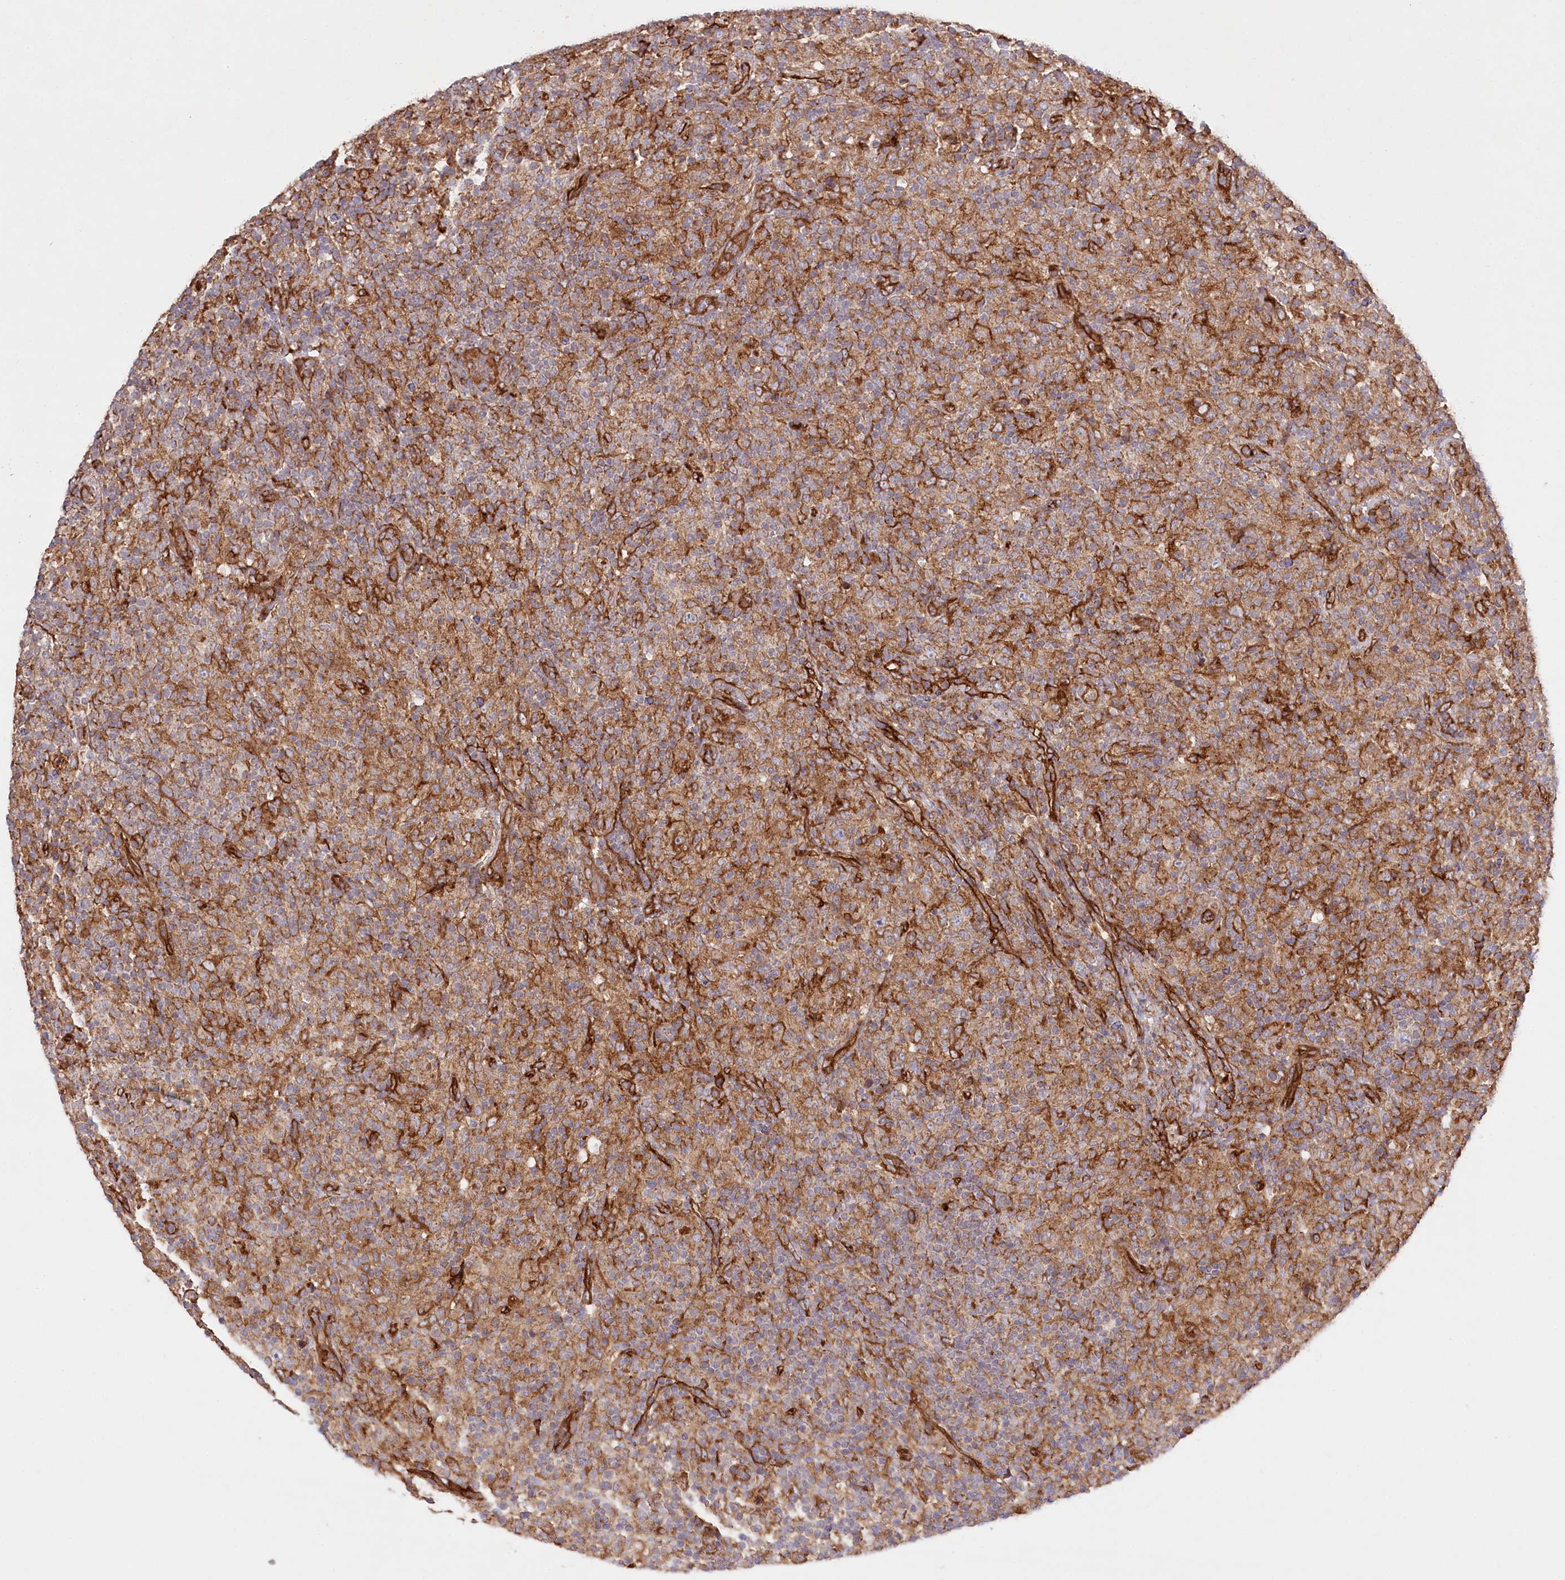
{"staining": {"intensity": "moderate", "quantity": "25%-75%", "location": "cytoplasmic/membranous"}, "tissue": "lymphoma", "cell_type": "Tumor cells", "image_type": "cancer", "snomed": [{"axis": "morphology", "description": "Hodgkin's disease, NOS"}, {"axis": "topography", "description": "Lymph node"}], "caption": "Immunohistochemical staining of lymphoma exhibits medium levels of moderate cytoplasmic/membranous protein expression in about 25%-75% of tumor cells.", "gene": "MTPAP", "patient": {"sex": "male", "age": 70}}